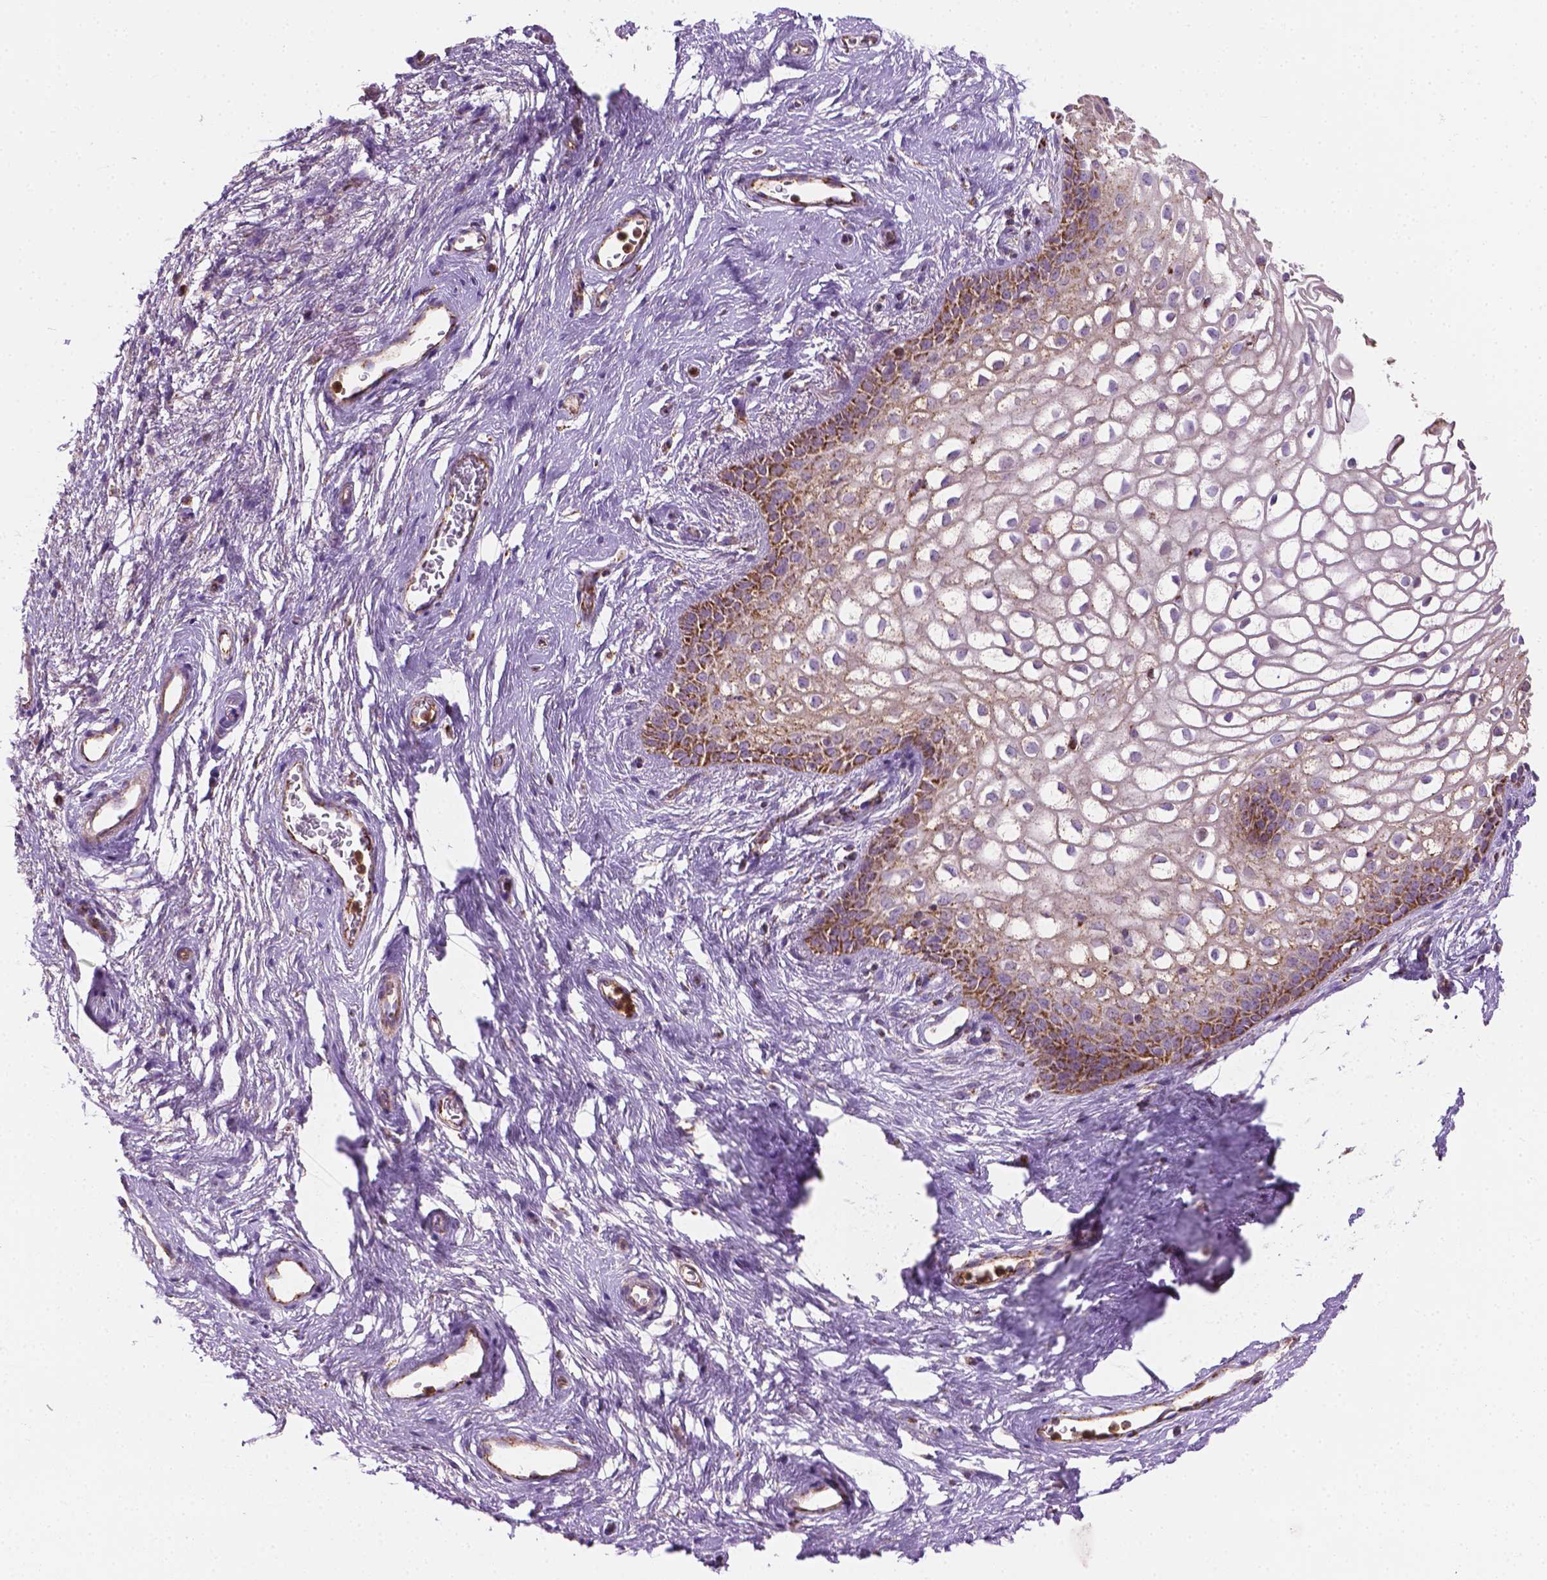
{"staining": {"intensity": "strong", "quantity": ">75%", "location": "cytoplasmic/membranous"}, "tissue": "skin", "cell_type": "Epidermal cells", "image_type": "normal", "snomed": [{"axis": "morphology", "description": "Normal tissue, NOS"}, {"axis": "topography", "description": "Anal"}], "caption": "This micrograph demonstrates immunohistochemistry (IHC) staining of normal human skin, with high strong cytoplasmic/membranous staining in about >75% of epidermal cells.", "gene": "PIBF1", "patient": {"sex": "female", "age": 46}}